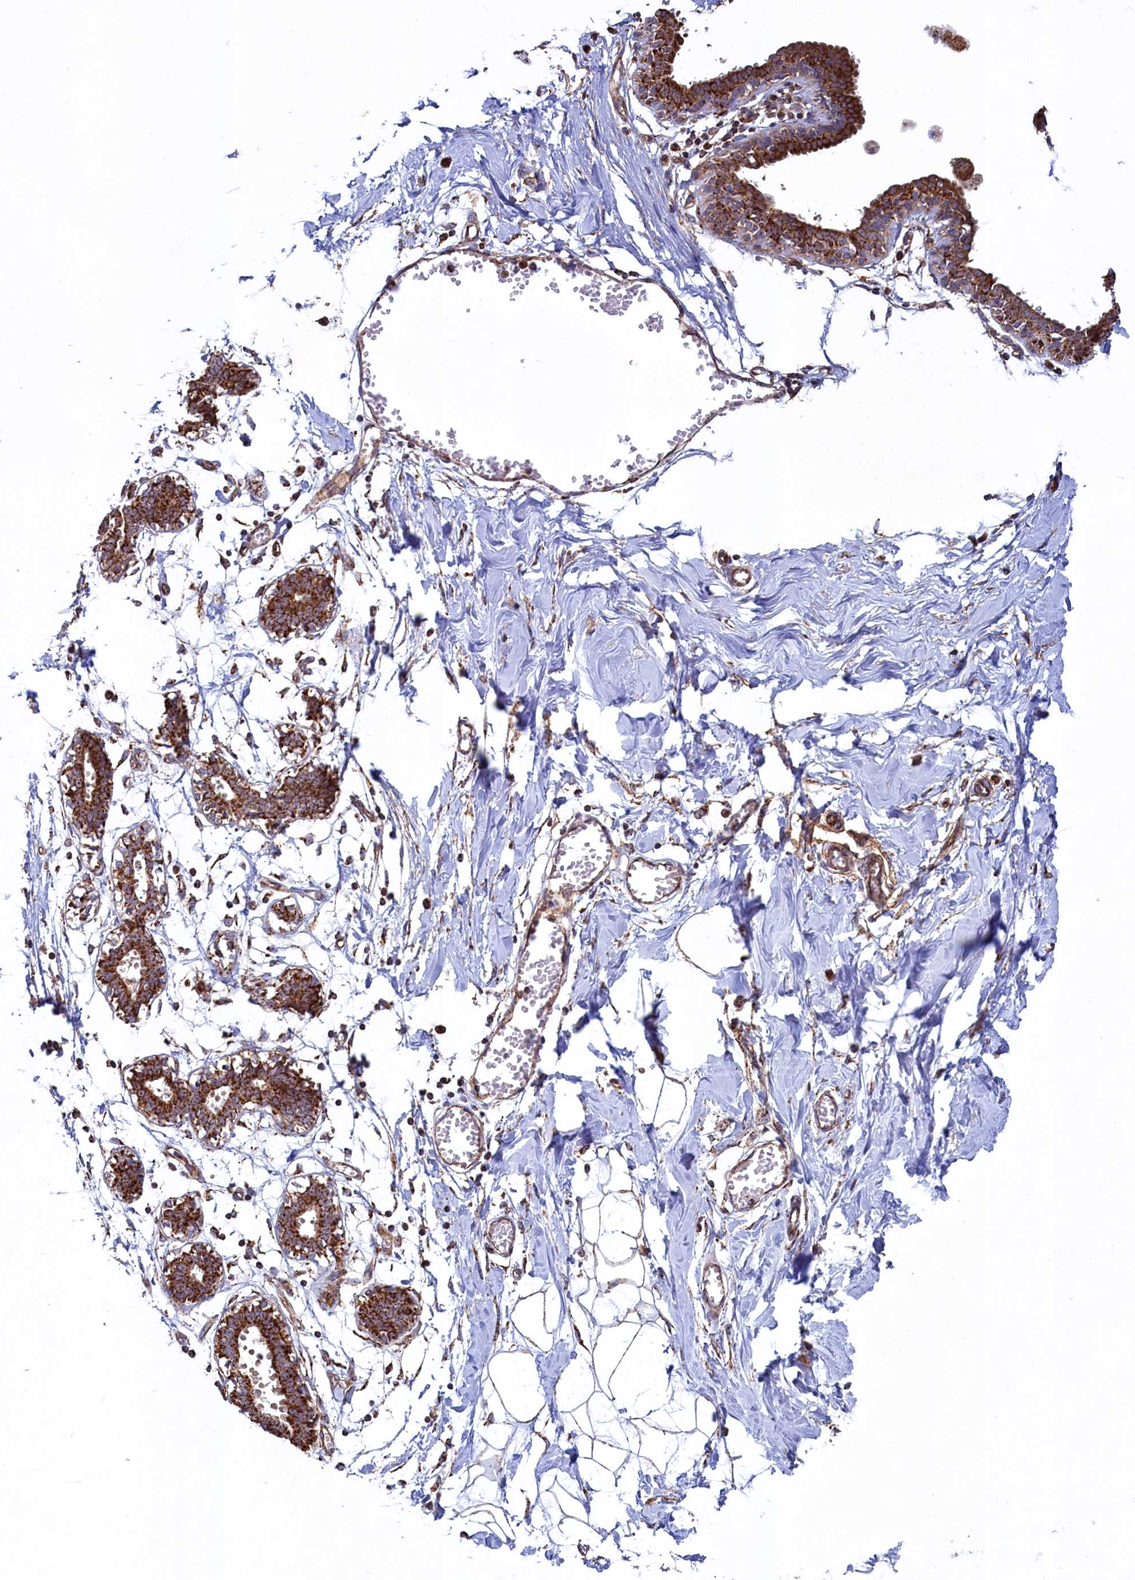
{"staining": {"intensity": "moderate", "quantity": "<25%", "location": "cytoplasmic/membranous"}, "tissue": "breast", "cell_type": "Adipocytes", "image_type": "normal", "snomed": [{"axis": "morphology", "description": "Normal tissue, NOS"}, {"axis": "topography", "description": "Breast"}], "caption": "Brown immunohistochemical staining in unremarkable human breast exhibits moderate cytoplasmic/membranous expression in about <25% of adipocytes.", "gene": "UBE3B", "patient": {"sex": "female", "age": 27}}